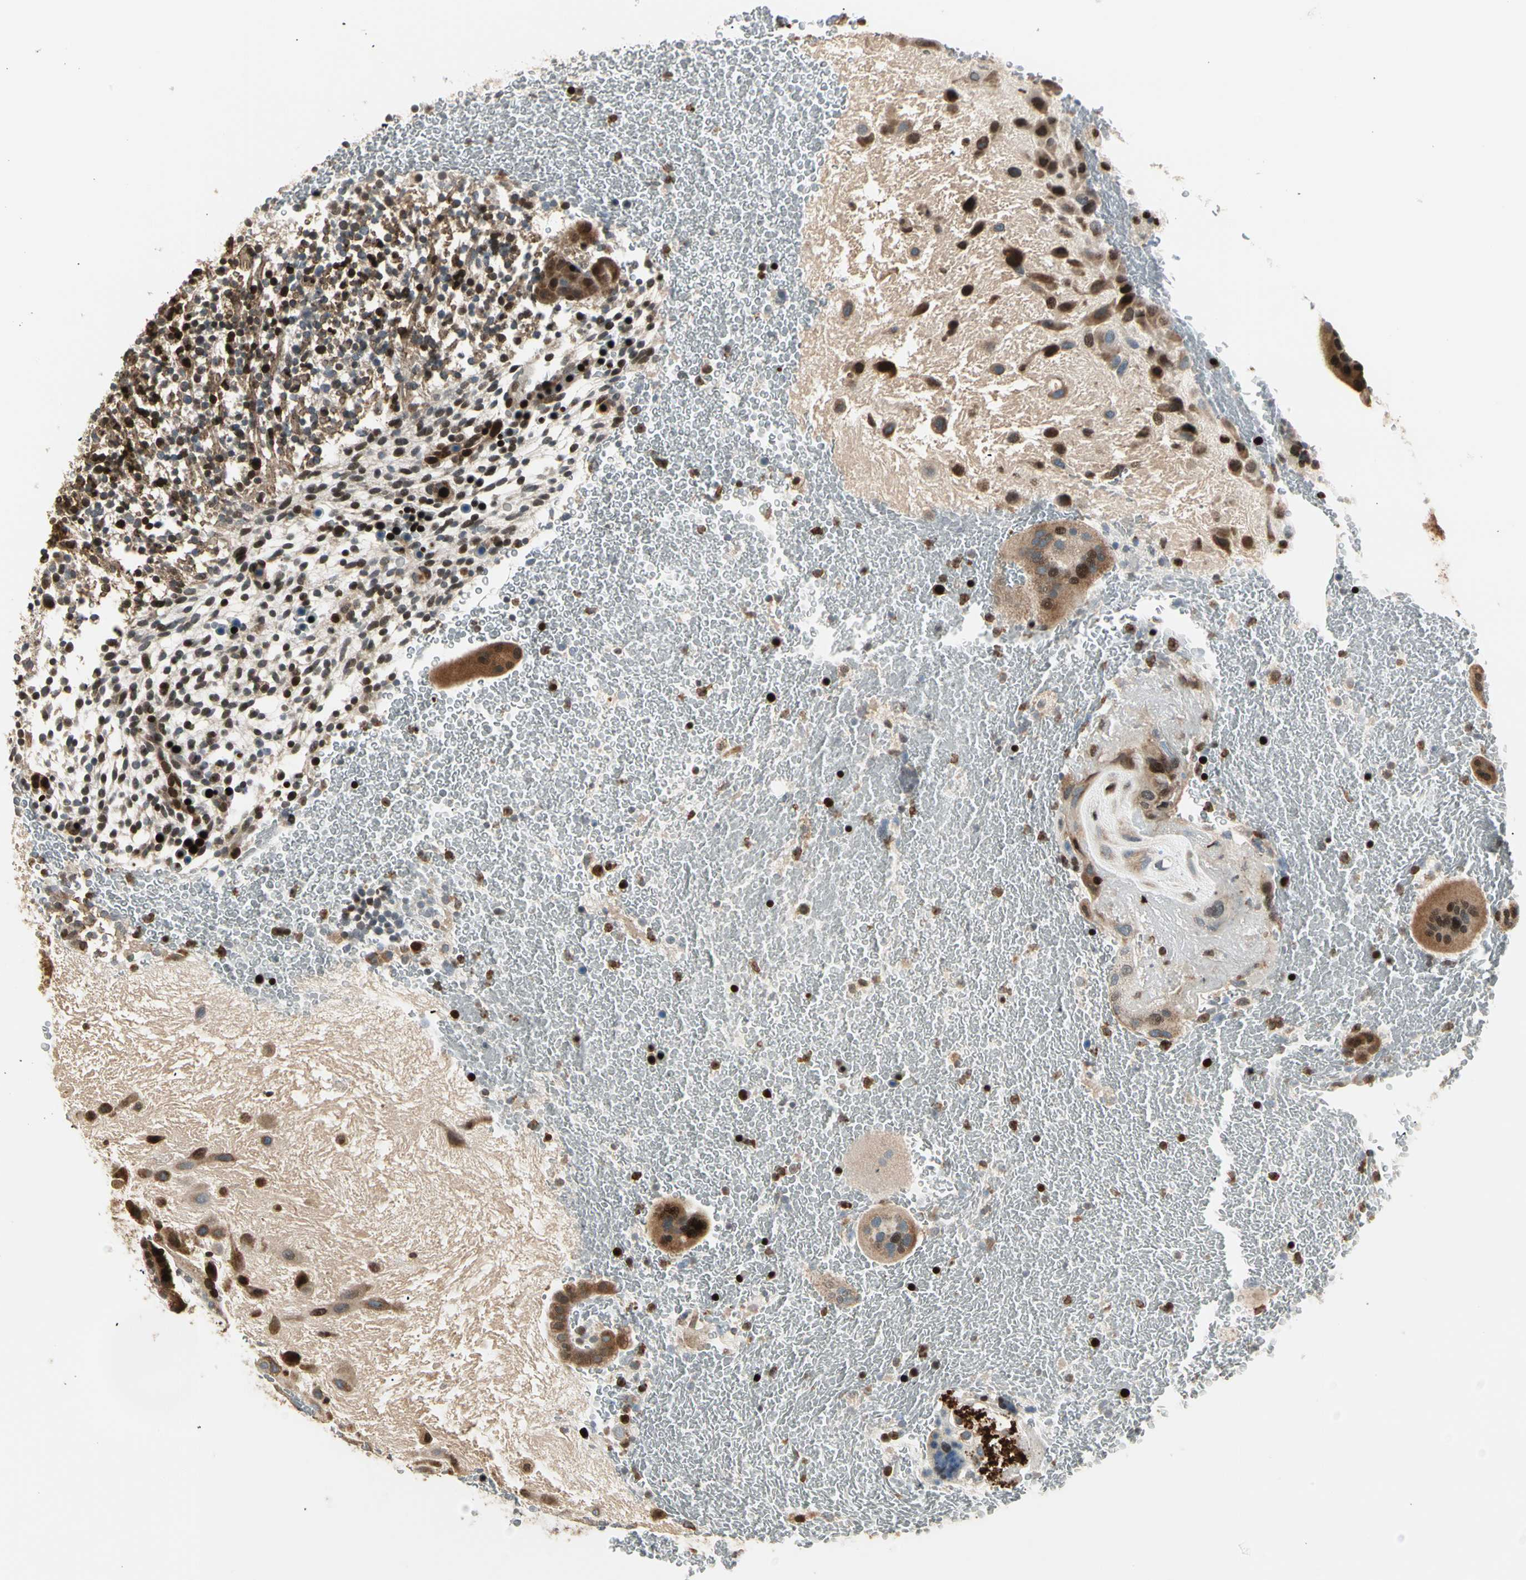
{"staining": {"intensity": "strong", "quantity": ">75%", "location": "cytoplasmic/membranous"}, "tissue": "placenta", "cell_type": "Decidual cells", "image_type": "normal", "snomed": [{"axis": "morphology", "description": "Normal tissue, NOS"}, {"axis": "topography", "description": "Placenta"}], "caption": "Immunohistochemistry (DAB) staining of normal placenta shows strong cytoplasmic/membranous protein staining in about >75% of decidual cells. Nuclei are stained in blue.", "gene": "IP6K2", "patient": {"sex": "female", "age": 19}}